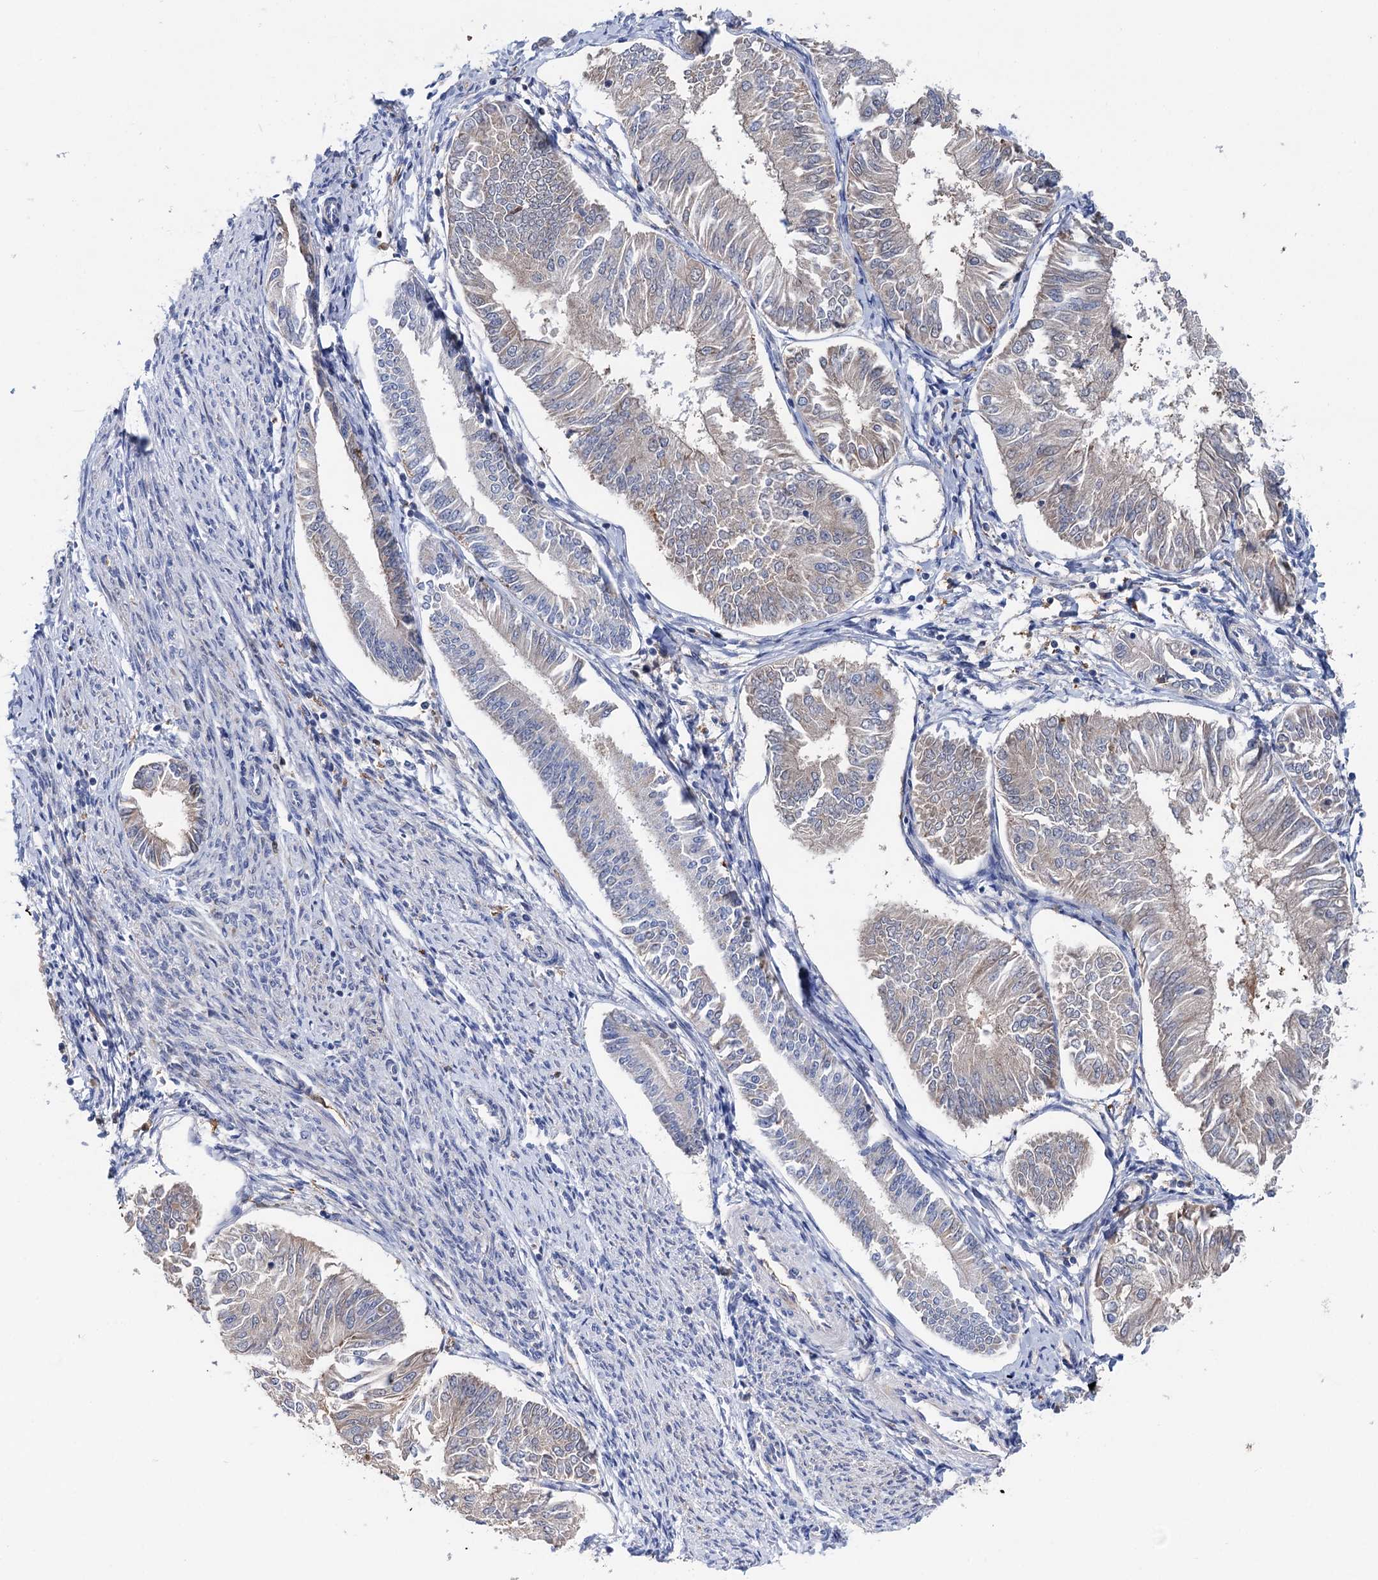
{"staining": {"intensity": "weak", "quantity": "<25%", "location": "cytoplasmic/membranous"}, "tissue": "endometrial cancer", "cell_type": "Tumor cells", "image_type": "cancer", "snomed": [{"axis": "morphology", "description": "Adenocarcinoma, NOS"}, {"axis": "topography", "description": "Endometrium"}], "caption": "Human endometrial adenocarcinoma stained for a protein using IHC exhibits no expression in tumor cells.", "gene": "ZNRD2", "patient": {"sex": "female", "age": 58}}